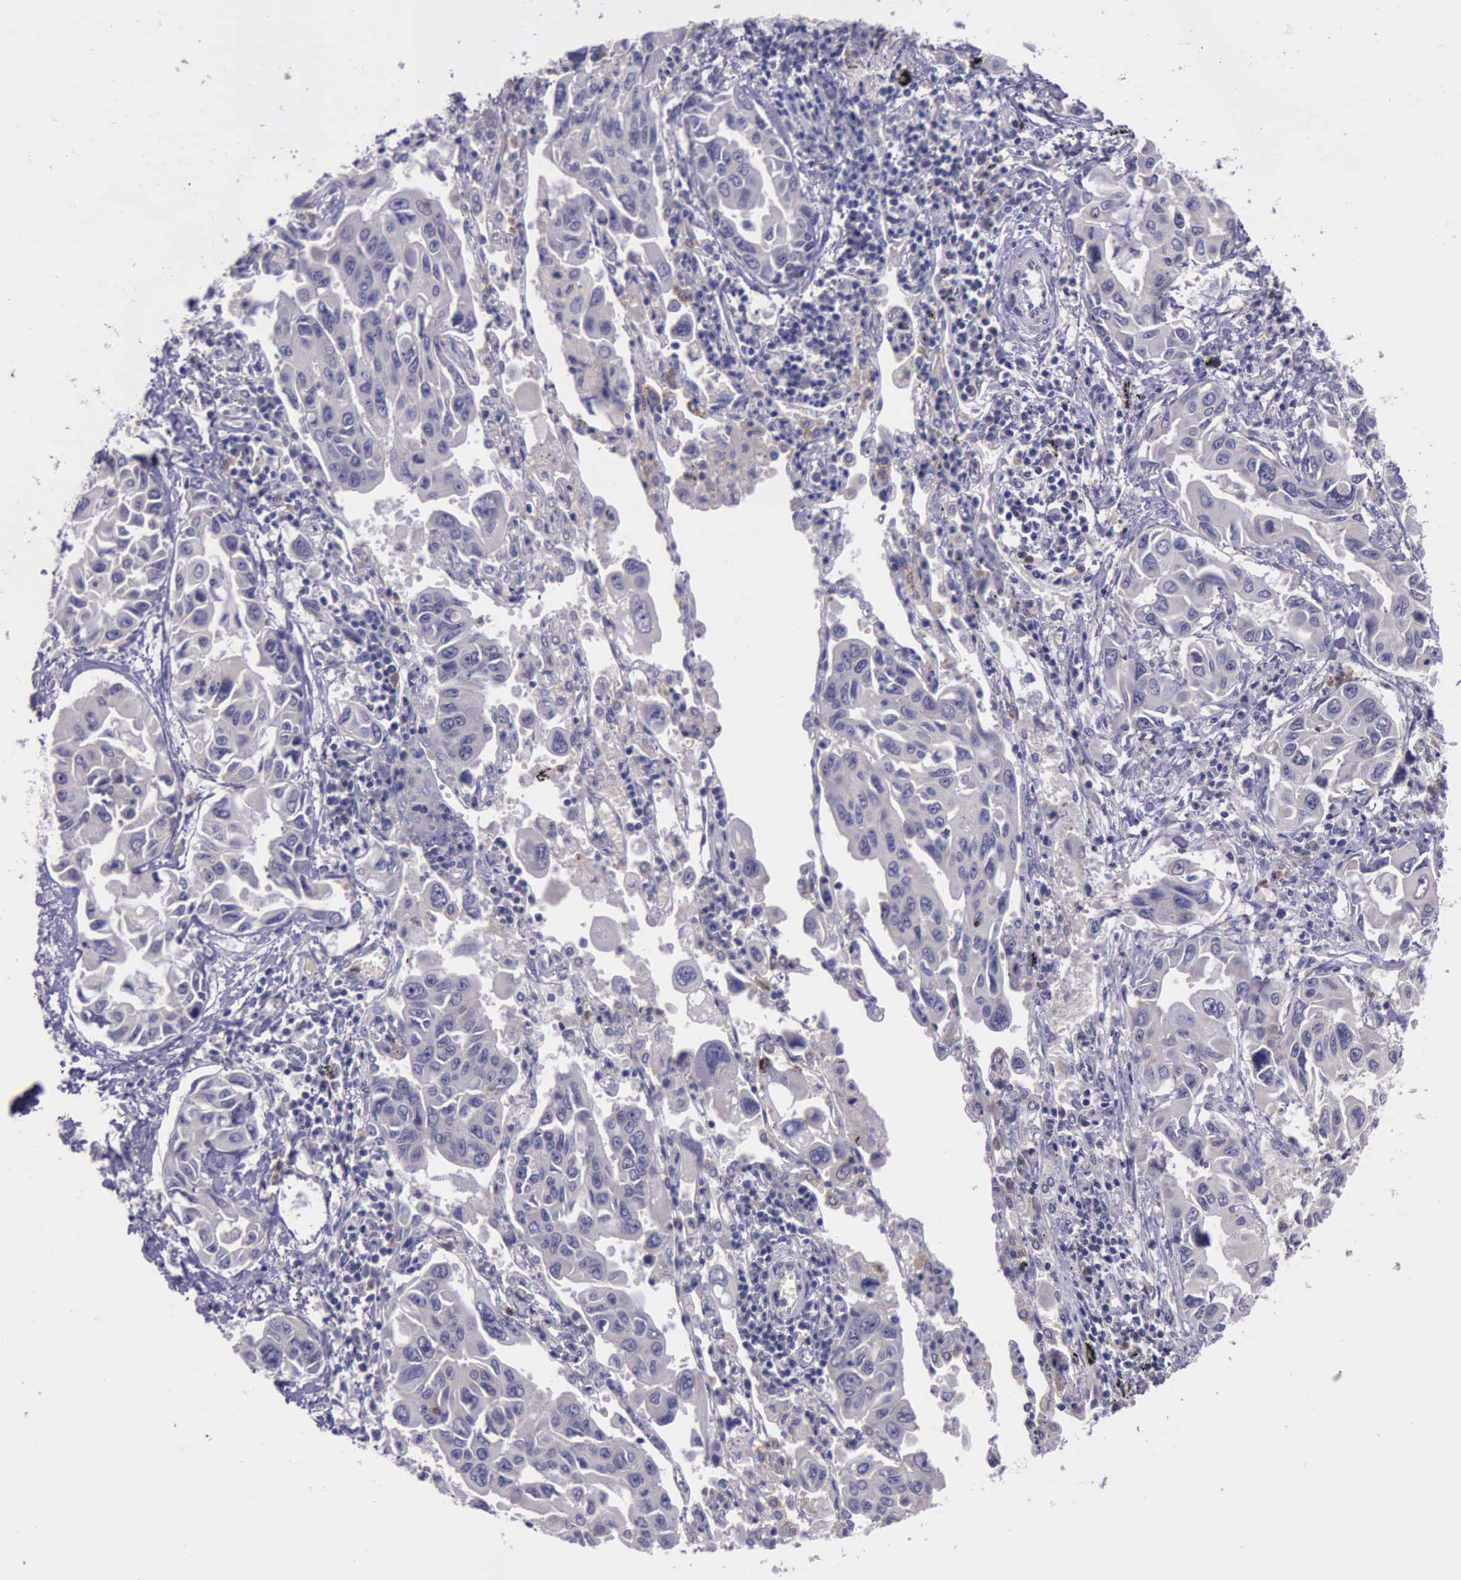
{"staining": {"intensity": "negative", "quantity": "none", "location": "none"}, "tissue": "lung cancer", "cell_type": "Tumor cells", "image_type": "cancer", "snomed": [{"axis": "morphology", "description": "Adenocarcinoma, NOS"}, {"axis": "topography", "description": "Lung"}], "caption": "Tumor cells are negative for brown protein staining in lung cancer.", "gene": "PLEK2", "patient": {"sex": "male", "age": 64}}